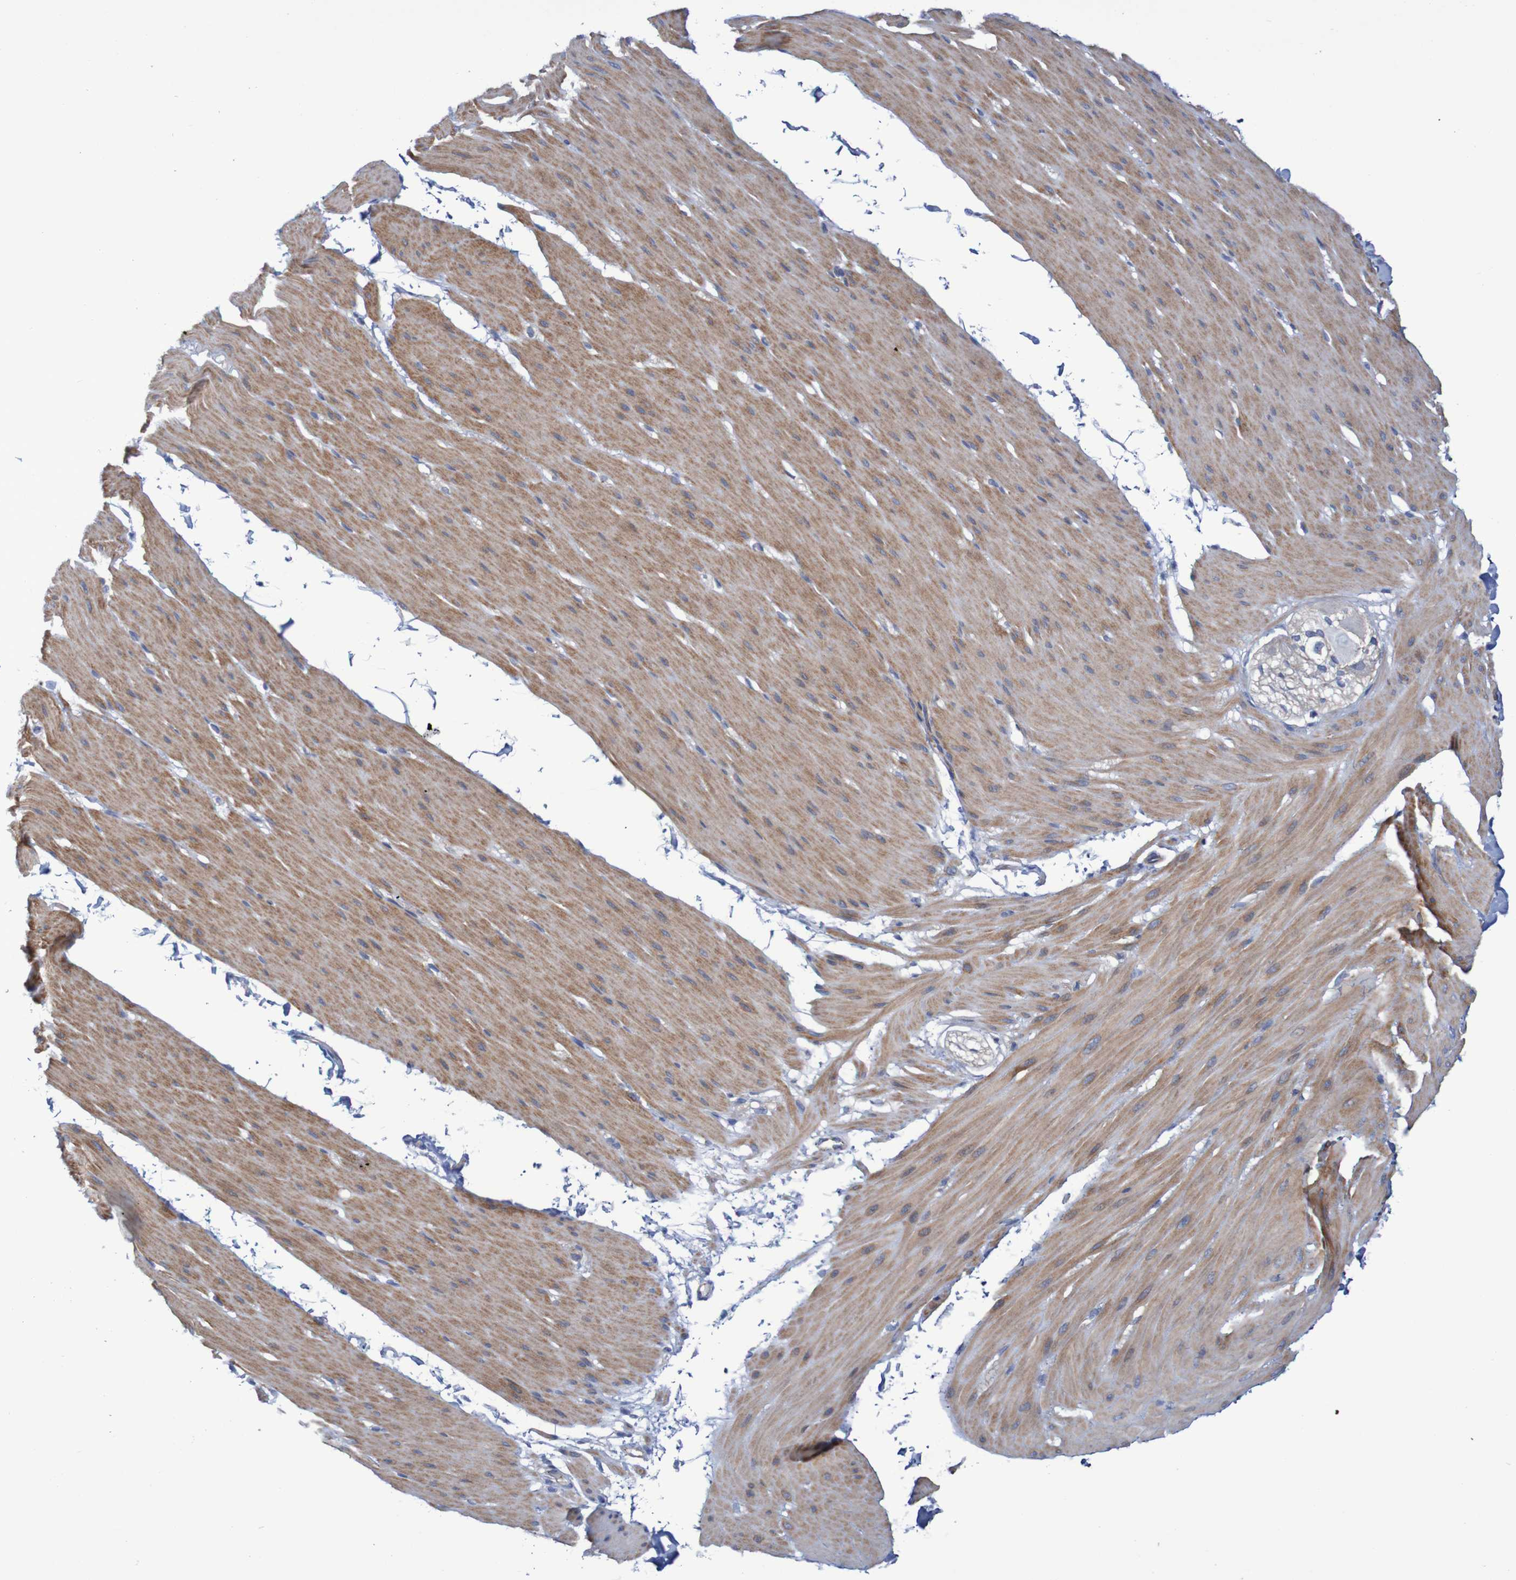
{"staining": {"intensity": "moderate", "quantity": ">75%", "location": "cytoplasmic/membranous"}, "tissue": "smooth muscle", "cell_type": "Smooth muscle cells", "image_type": "normal", "snomed": [{"axis": "morphology", "description": "Normal tissue, NOS"}, {"axis": "topography", "description": "Smooth muscle"}, {"axis": "topography", "description": "Colon"}], "caption": "Immunohistochemical staining of benign smooth muscle reveals >75% levels of moderate cytoplasmic/membranous protein positivity in about >75% of smooth muscle cells. (DAB IHC, brown staining for protein, blue staining for nuclei).", "gene": "NECTIN2", "patient": {"sex": "male", "age": 67}}